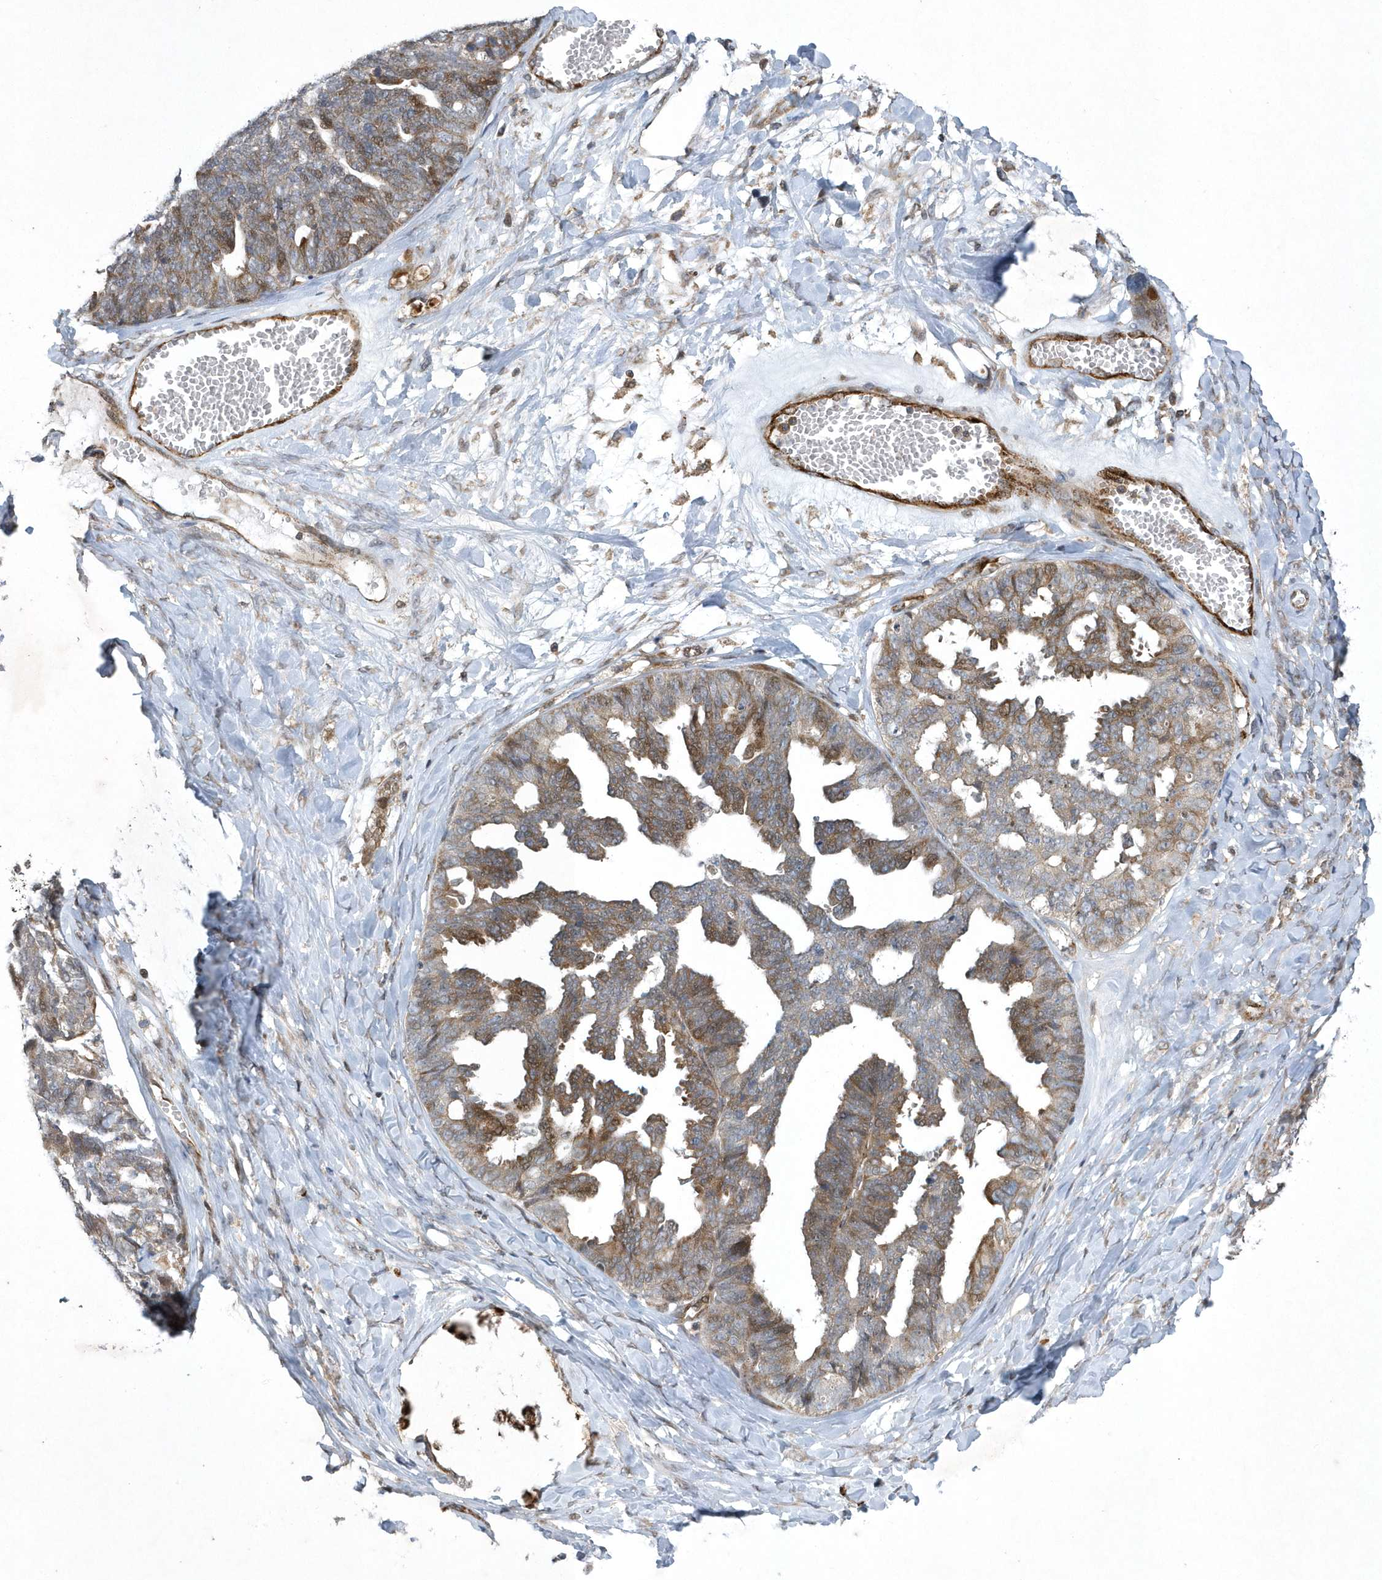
{"staining": {"intensity": "moderate", "quantity": "25%-75%", "location": "cytoplasmic/membranous"}, "tissue": "ovarian cancer", "cell_type": "Tumor cells", "image_type": "cancer", "snomed": [{"axis": "morphology", "description": "Cystadenocarcinoma, serous, NOS"}, {"axis": "topography", "description": "Ovary"}], "caption": "Ovarian cancer was stained to show a protein in brown. There is medium levels of moderate cytoplasmic/membranous staining in approximately 25%-75% of tumor cells. (DAB (3,3'-diaminobenzidine) IHC with brightfield microscopy, high magnification).", "gene": "N4BP2", "patient": {"sex": "female", "age": 79}}